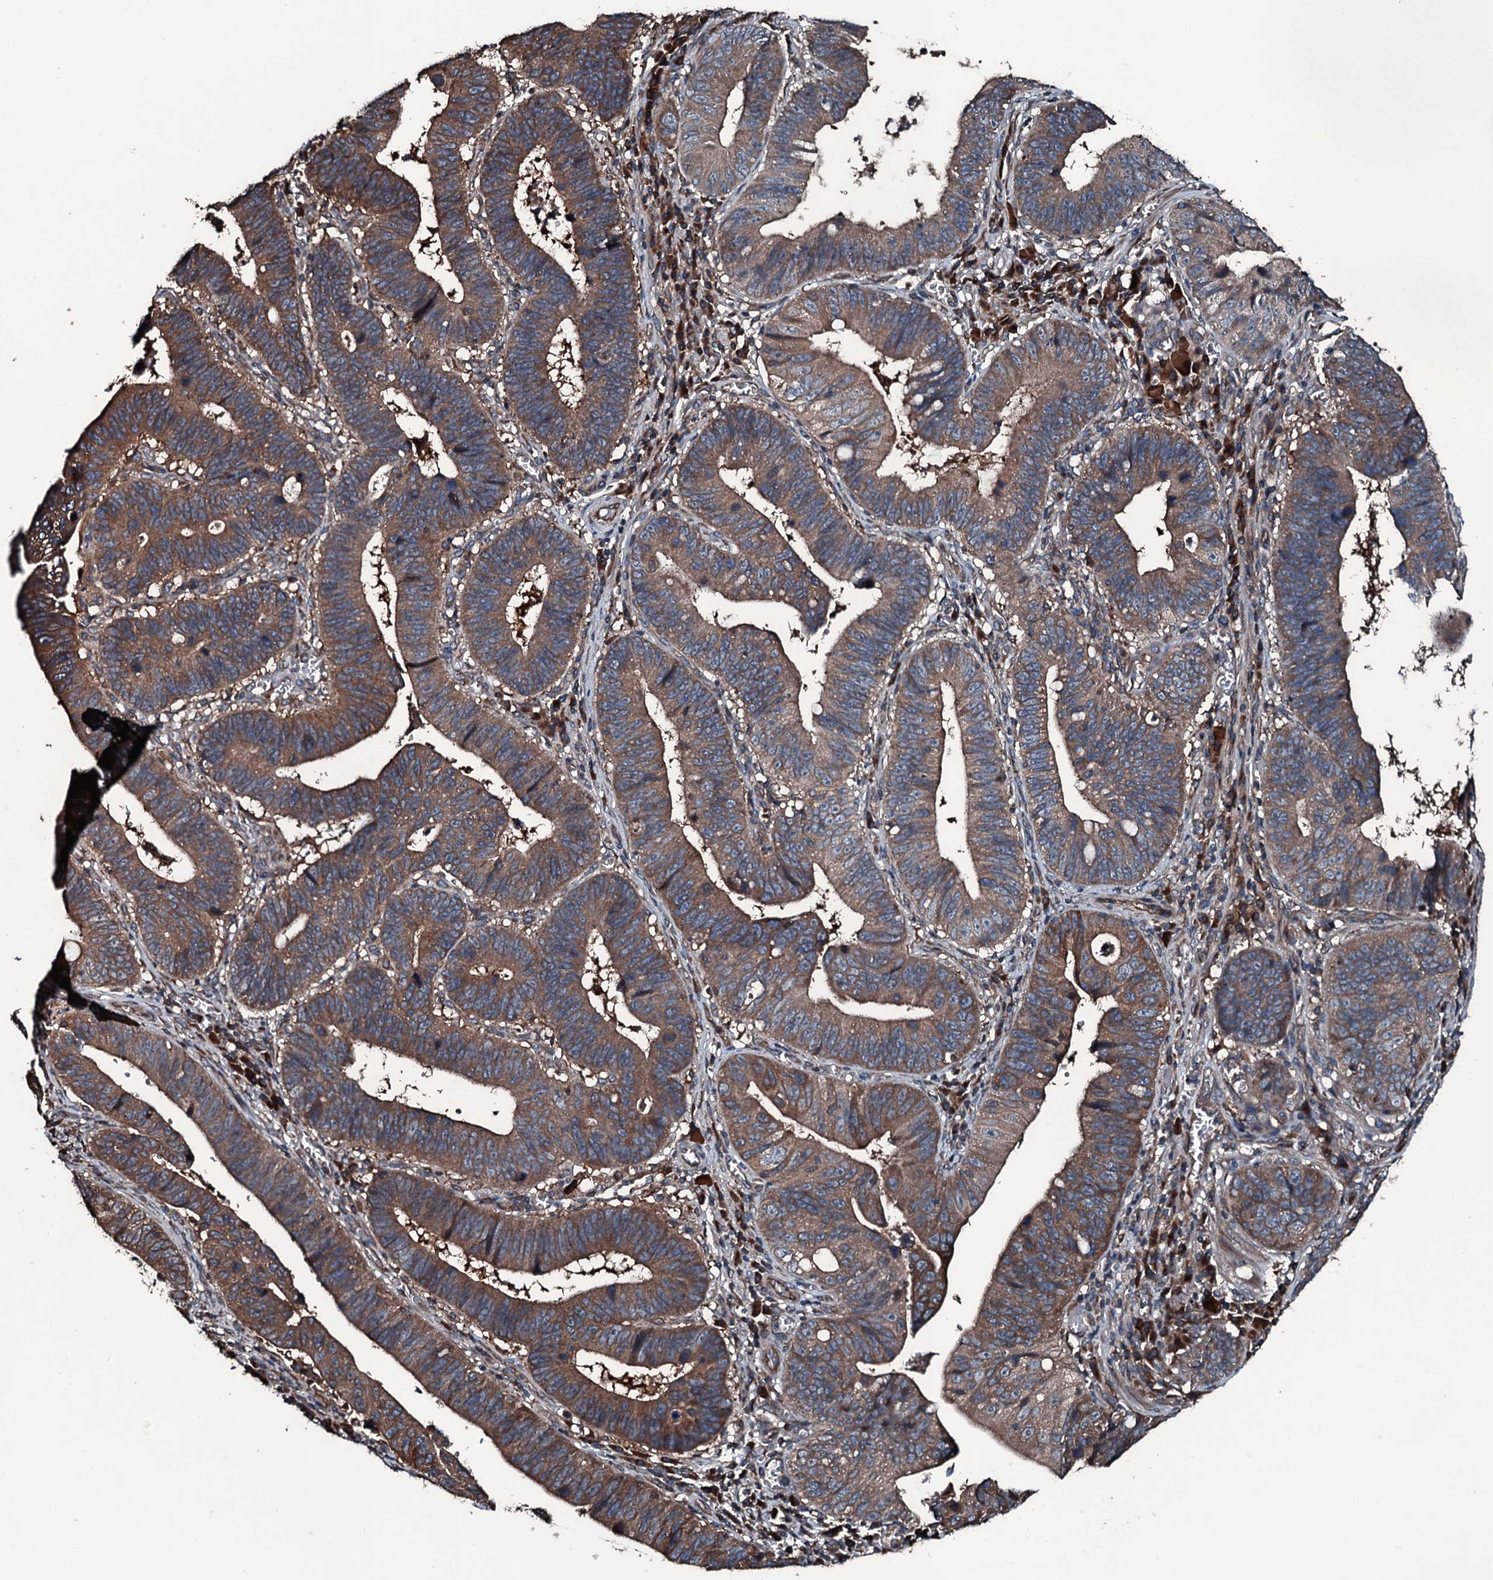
{"staining": {"intensity": "moderate", "quantity": ">75%", "location": "cytoplasmic/membranous"}, "tissue": "stomach cancer", "cell_type": "Tumor cells", "image_type": "cancer", "snomed": [{"axis": "morphology", "description": "Adenocarcinoma, NOS"}, {"axis": "topography", "description": "Stomach"}], "caption": "Protein expression analysis of stomach adenocarcinoma displays moderate cytoplasmic/membranous staining in about >75% of tumor cells. (DAB (3,3'-diaminobenzidine) = brown stain, brightfield microscopy at high magnification).", "gene": "AARS1", "patient": {"sex": "male", "age": 59}}